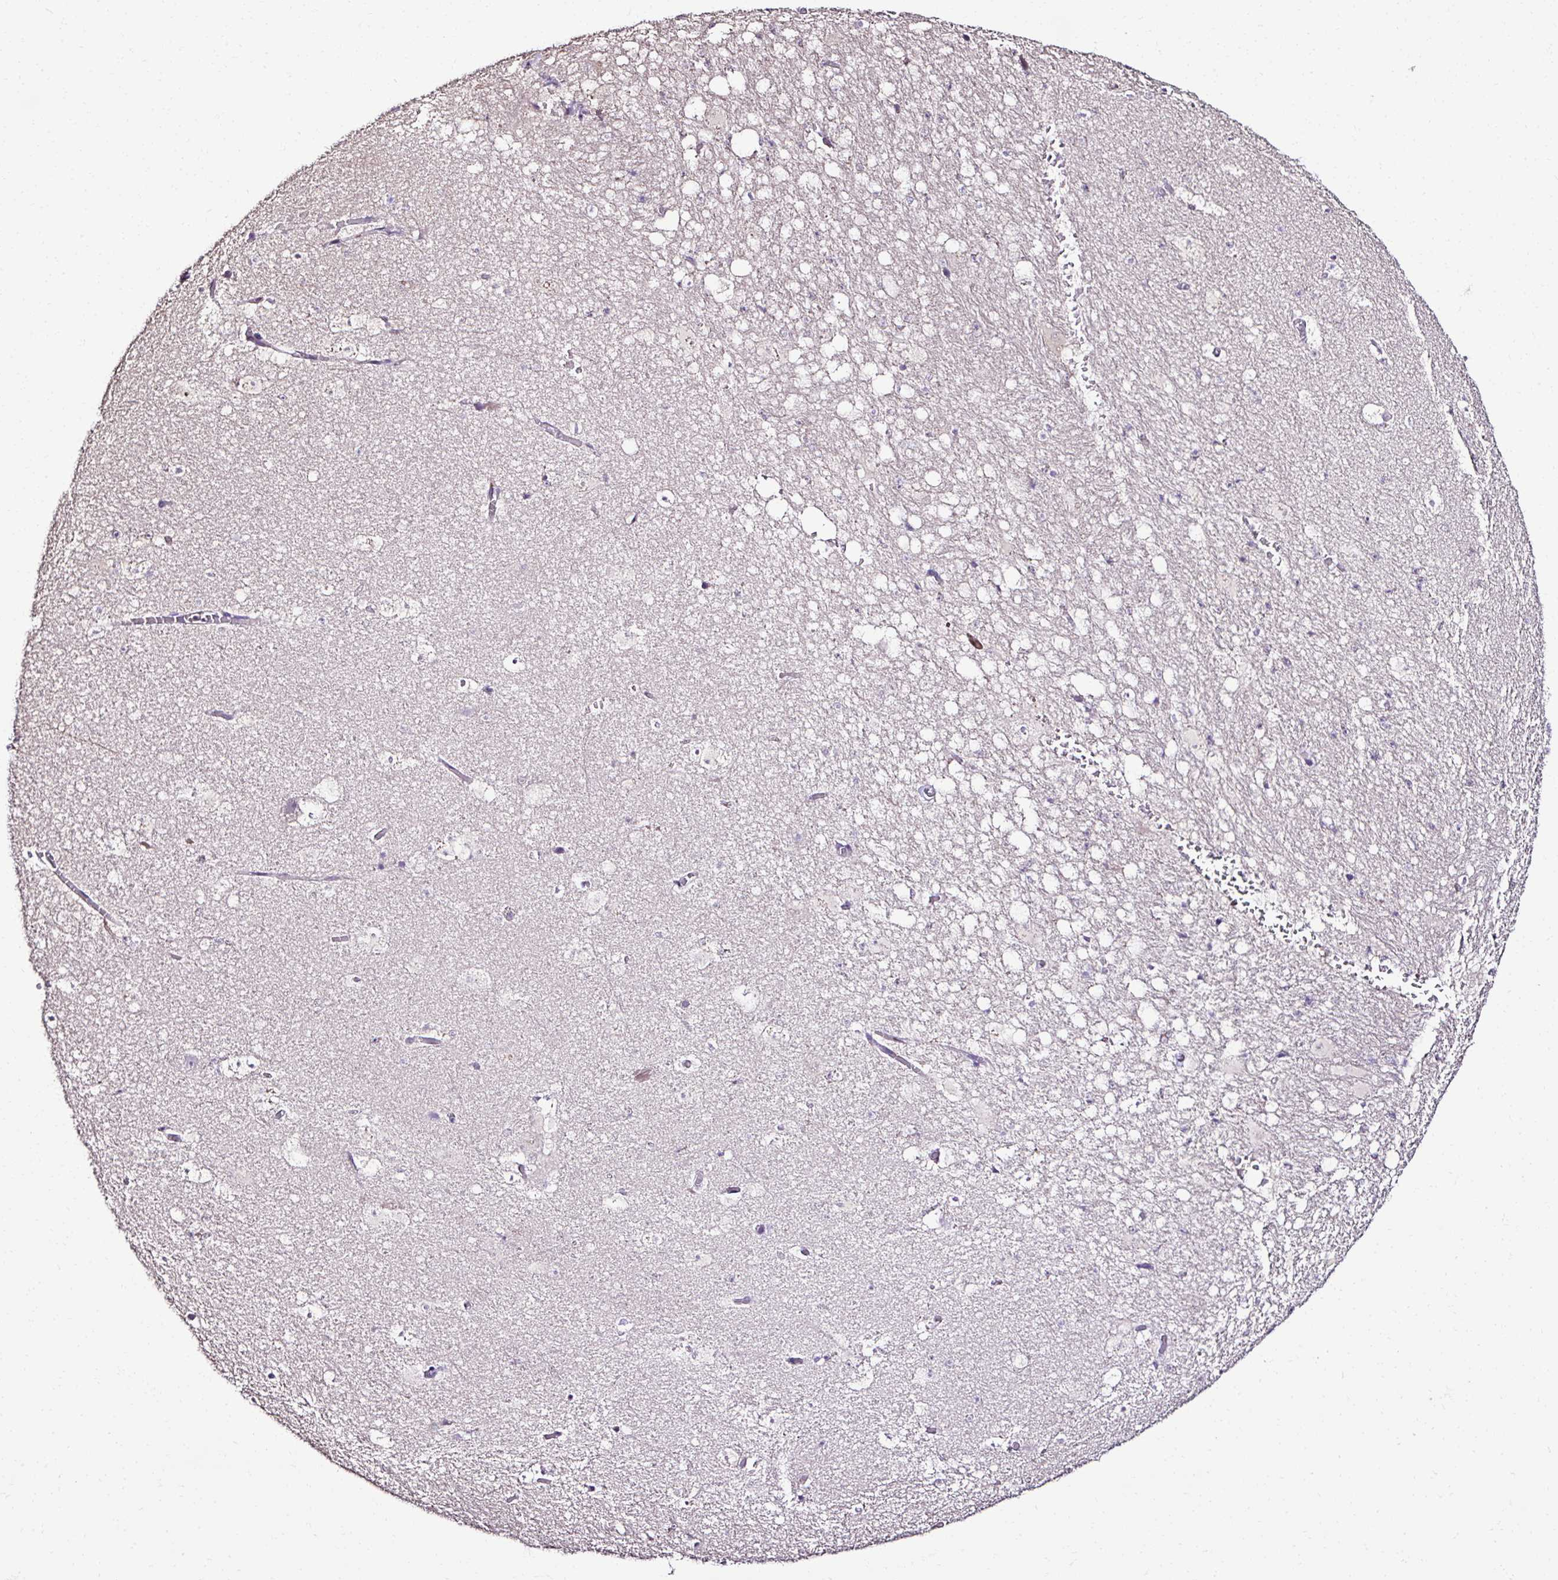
{"staining": {"intensity": "negative", "quantity": "none", "location": "none"}, "tissue": "hippocampus", "cell_type": "Glial cells", "image_type": "normal", "snomed": [{"axis": "morphology", "description": "Normal tissue, NOS"}, {"axis": "topography", "description": "Hippocampus"}], "caption": "Human hippocampus stained for a protein using immunohistochemistry (IHC) shows no expression in glial cells.", "gene": "CCDC85C", "patient": {"sex": "female", "age": 42}}